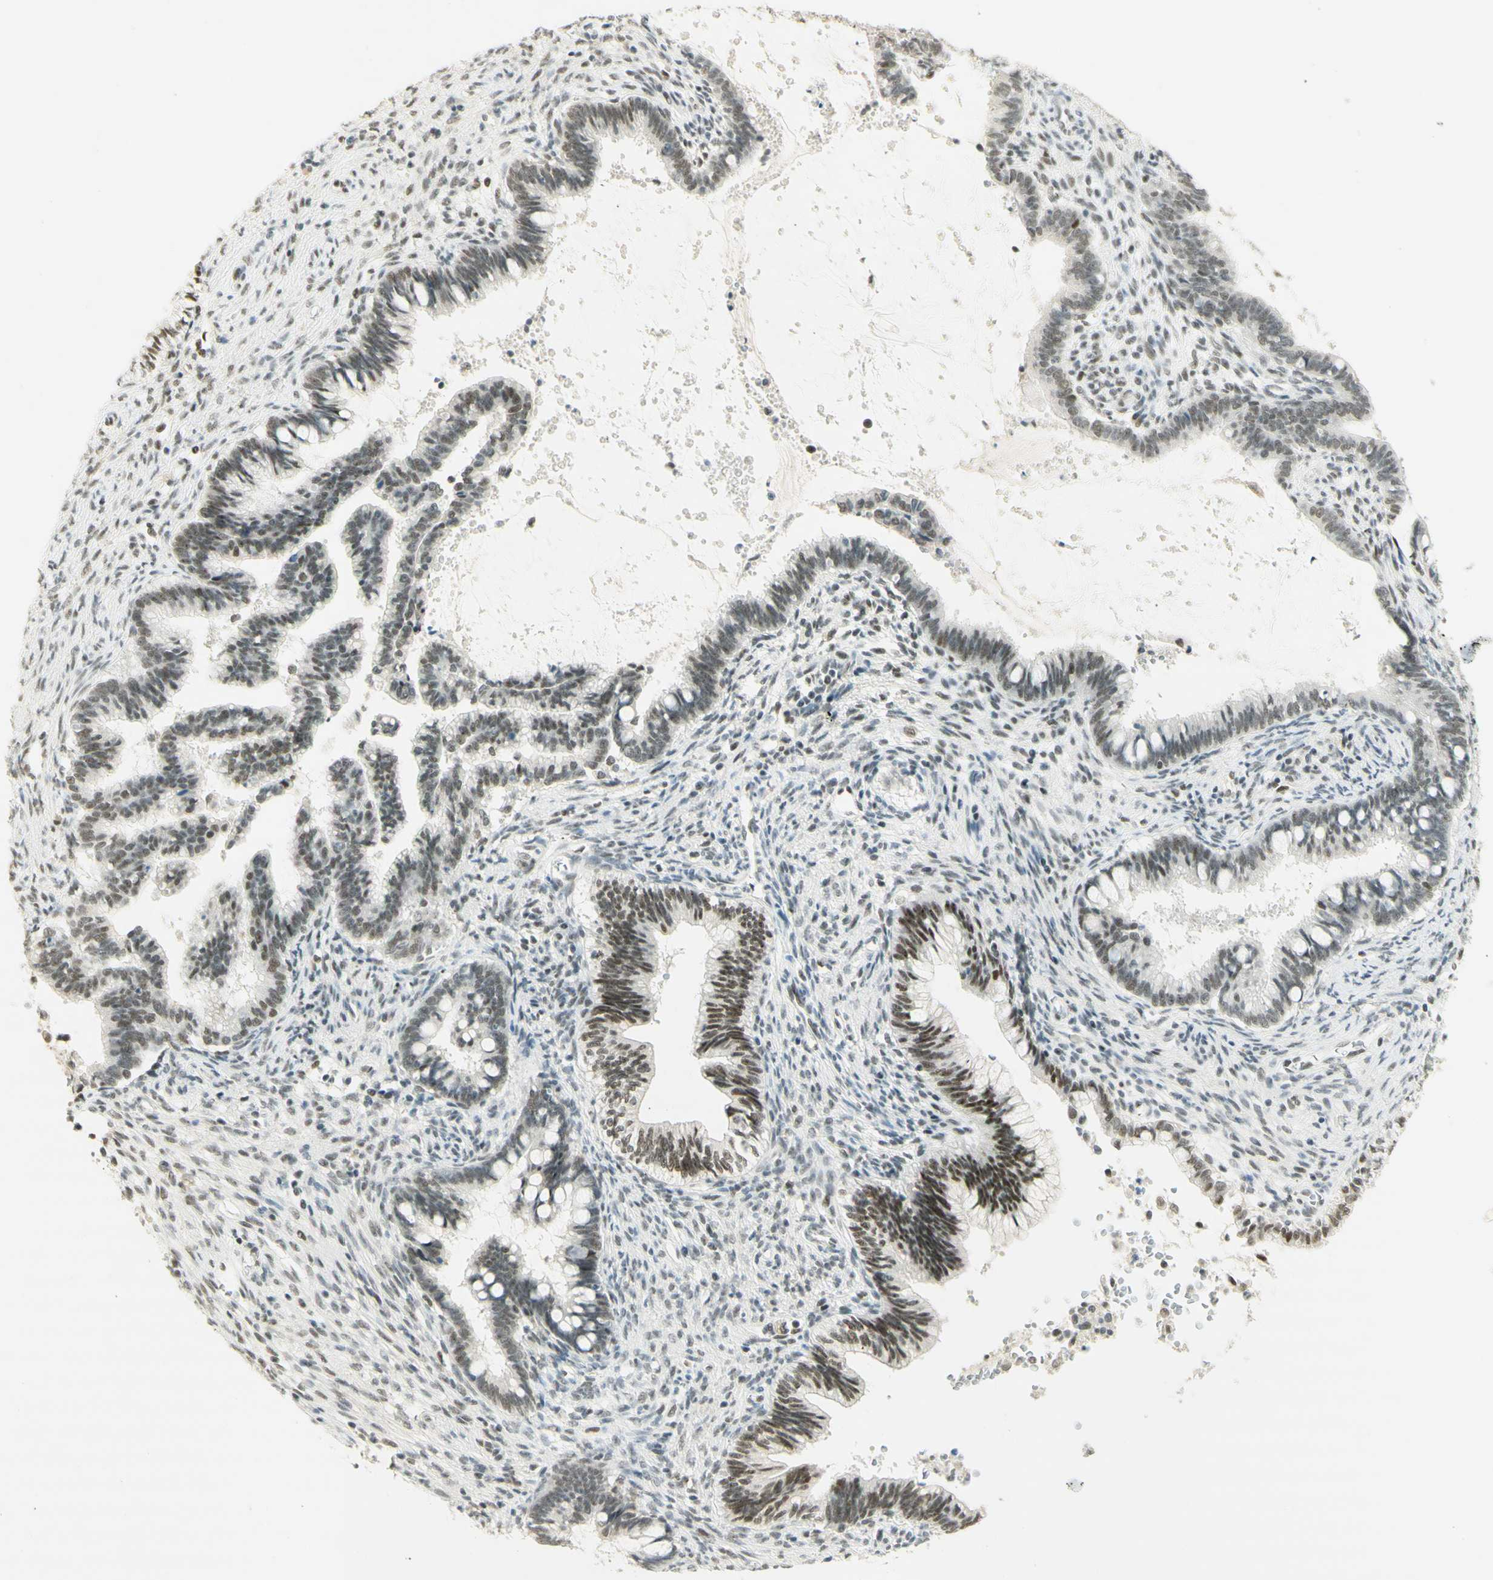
{"staining": {"intensity": "moderate", "quantity": "25%-75%", "location": "nuclear"}, "tissue": "cervical cancer", "cell_type": "Tumor cells", "image_type": "cancer", "snomed": [{"axis": "morphology", "description": "Adenocarcinoma, NOS"}, {"axis": "topography", "description": "Cervix"}], "caption": "Protein staining demonstrates moderate nuclear positivity in approximately 25%-75% of tumor cells in cervical cancer (adenocarcinoma). (DAB (3,3'-diaminobenzidine) IHC with brightfield microscopy, high magnification).", "gene": "PMS2", "patient": {"sex": "female", "age": 44}}